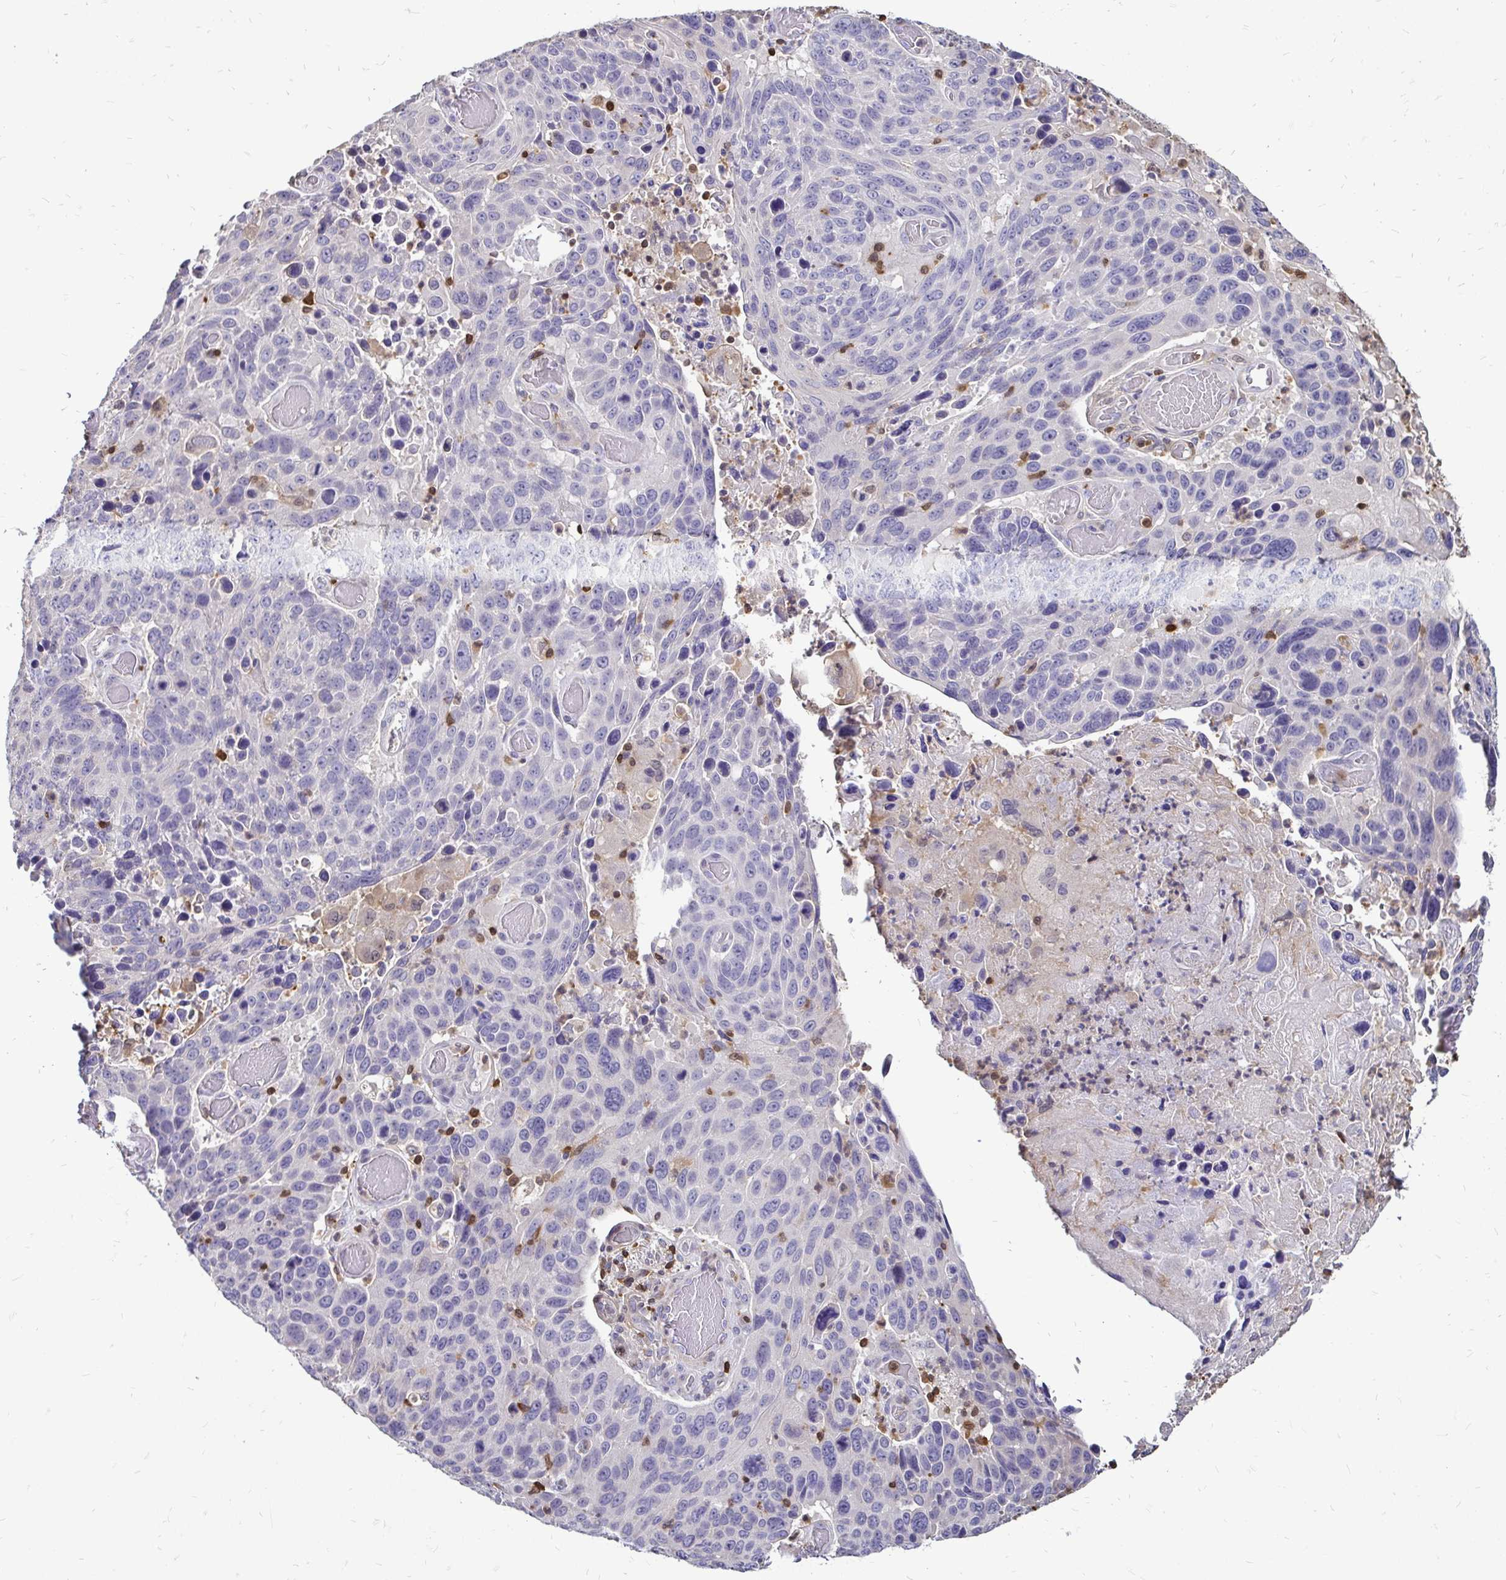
{"staining": {"intensity": "negative", "quantity": "none", "location": "none"}, "tissue": "lung cancer", "cell_type": "Tumor cells", "image_type": "cancer", "snomed": [{"axis": "morphology", "description": "Squamous cell carcinoma, NOS"}, {"axis": "topography", "description": "Lung"}], "caption": "Immunohistochemistry image of neoplastic tissue: human squamous cell carcinoma (lung) stained with DAB (3,3'-diaminobenzidine) shows no significant protein positivity in tumor cells.", "gene": "ZFP1", "patient": {"sex": "male", "age": 68}}